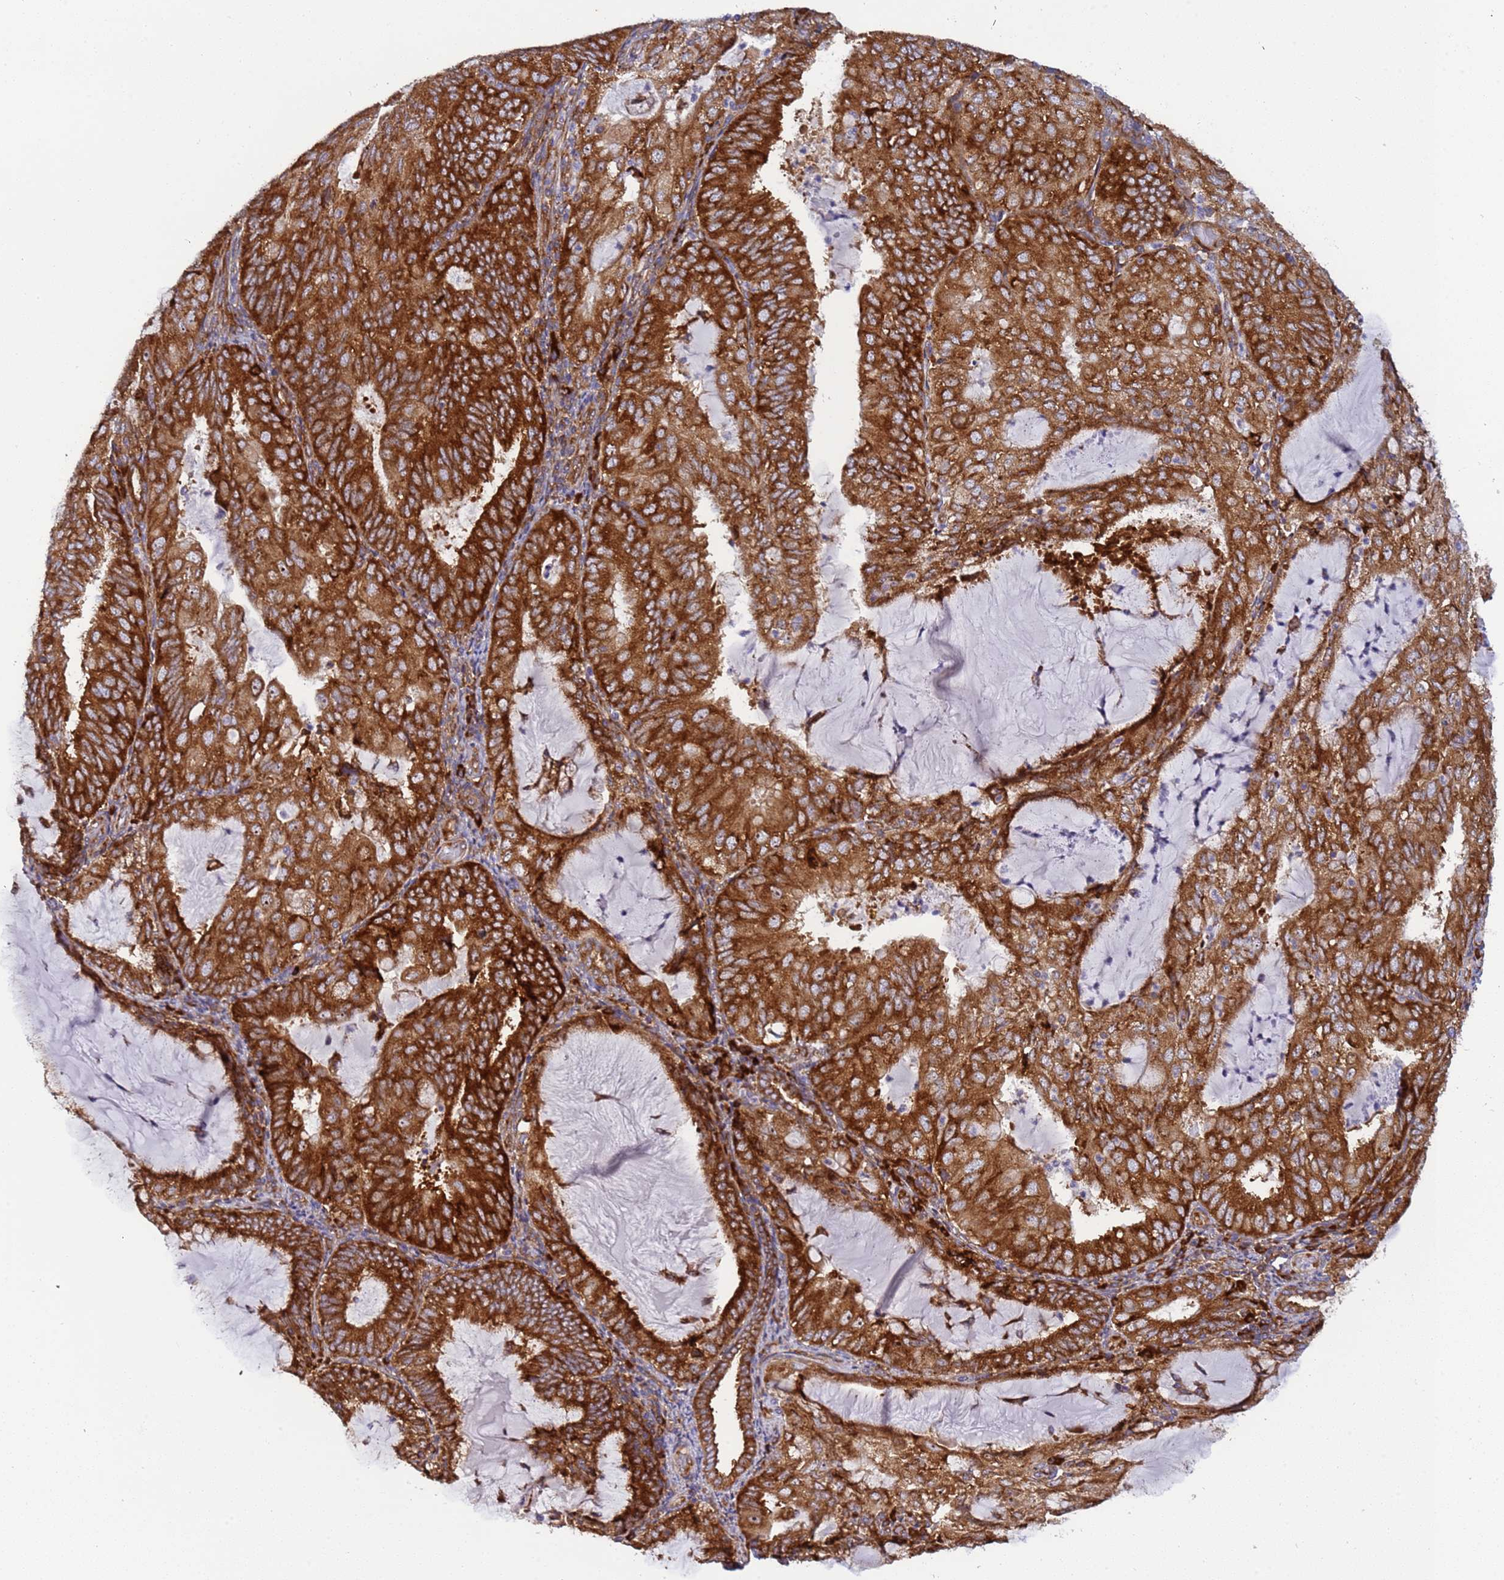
{"staining": {"intensity": "strong", "quantity": ">75%", "location": "cytoplasmic/membranous"}, "tissue": "endometrial cancer", "cell_type": "Tumor cells", "image_type": "cancer", "snomed": [{"axis": "morphology", "description": "Adenocarcinoma, NOS"}, {"axis": "topography", "description": "Endometrium"}], "caption": "Immunohistochemical staining of human endometrial cancer shows high levels of strong cytoplasmic/membranous staining in about >75% of tumor cells. Using DAB (brown) and hematoxylin (blue) stains, captured at high magnification using brightfield microscopy.", "gene": "RPL36", "patient": {"sex": "female", "age": 81}}